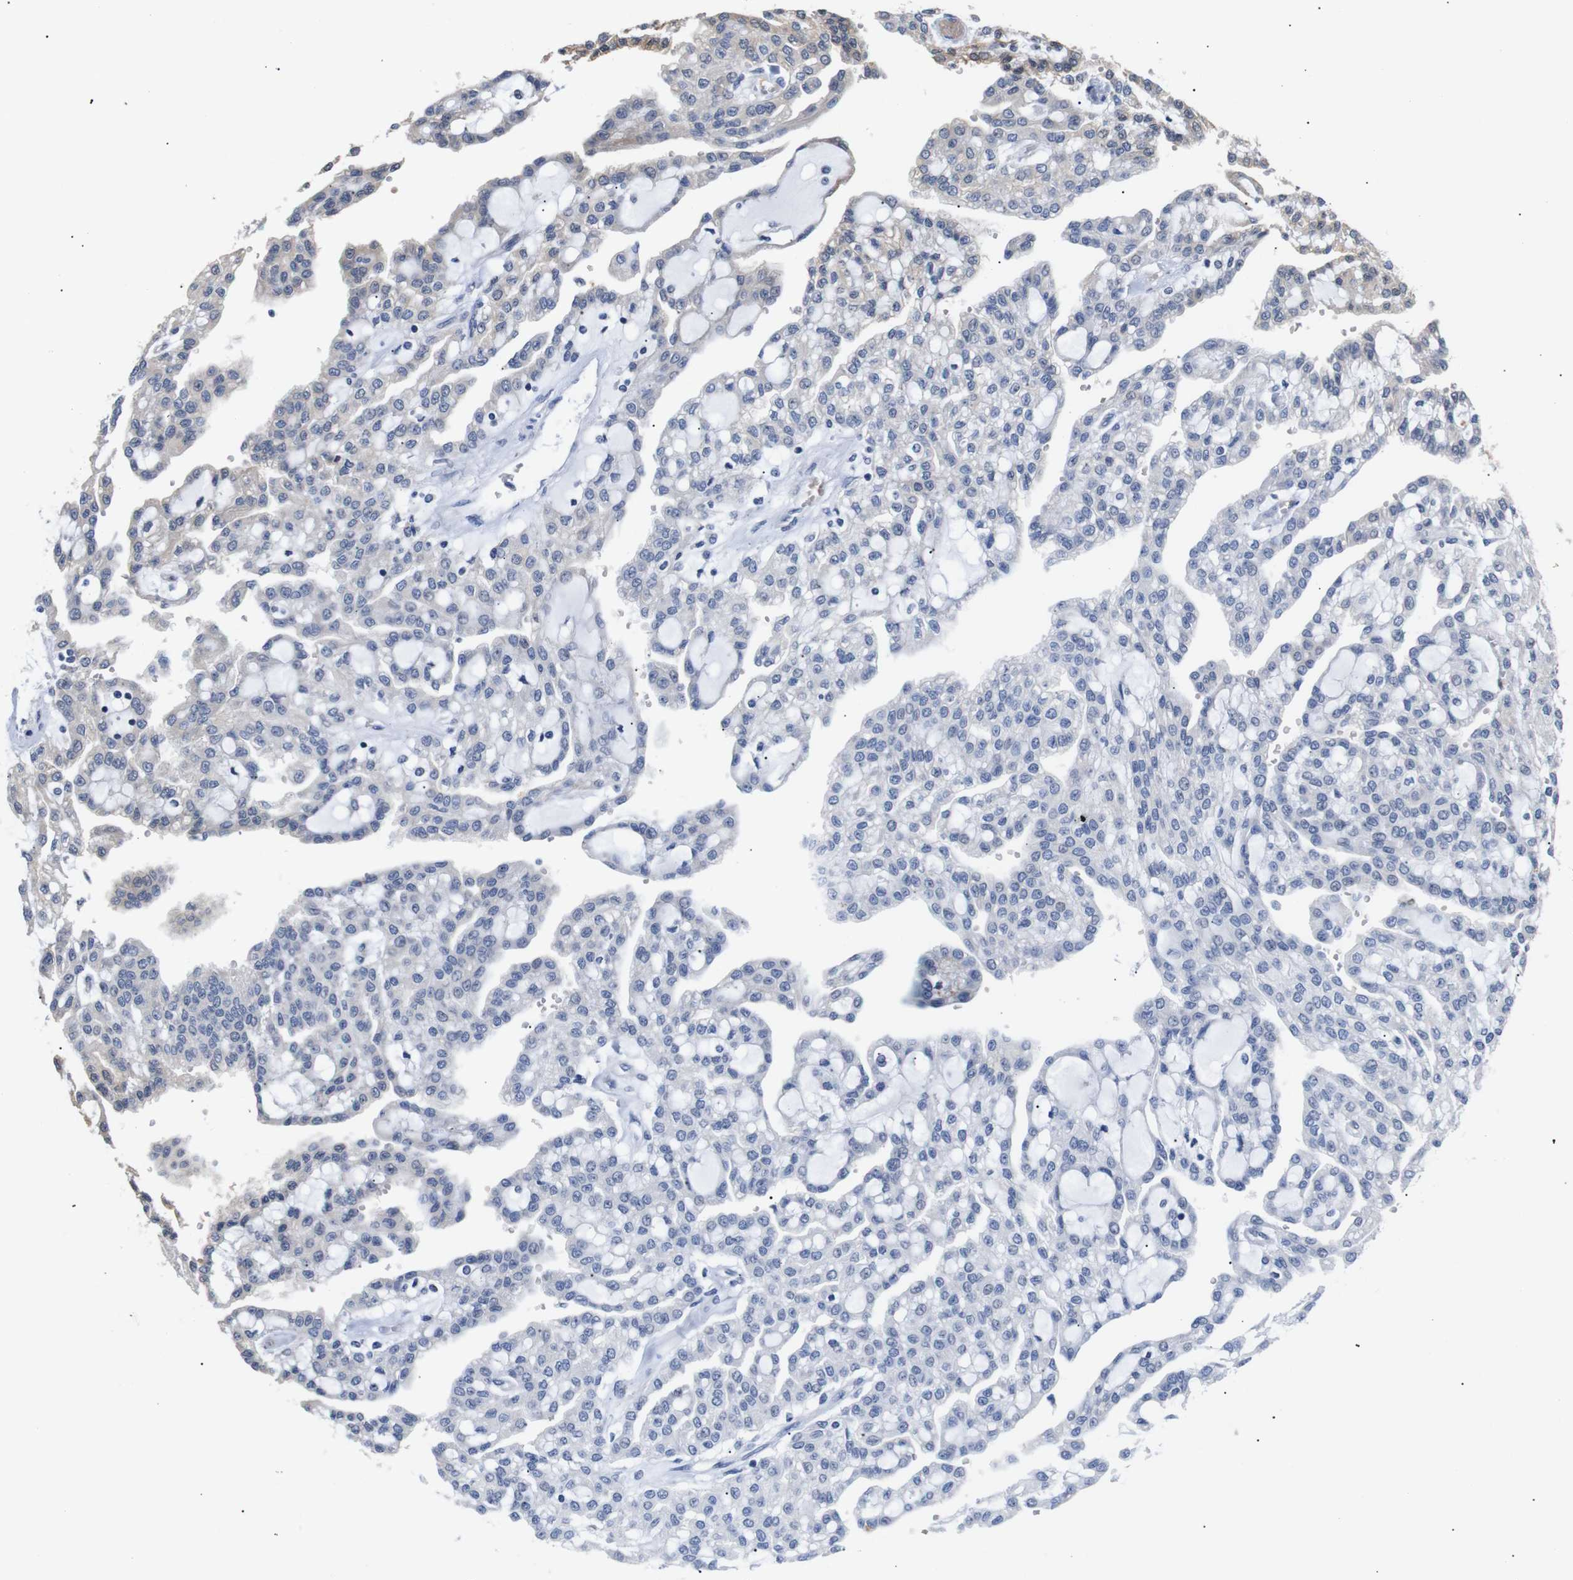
{"staining": {"intensity": "weak", "quantity": "25%-75%", "location": "cytoplasmic/membranous"}, "tissue": "renal cancer", "cell_type": "Tumor cells", "image_type": "cancer", "snomed": [{"axis": "morphology", "description": "Adenocarcinoma, NOS"}, {"axis": "topography", "description": "Kidney"}], "caption": "High-power microscopy captured an IHC micrograph of adenocarcinoma (renal), revealing weak cytoplasmic/membranous positivity in approximately 25%-75% of tumor cells.", "gene": "DDR1", "patient": {"sex": "male", "age": 63}}